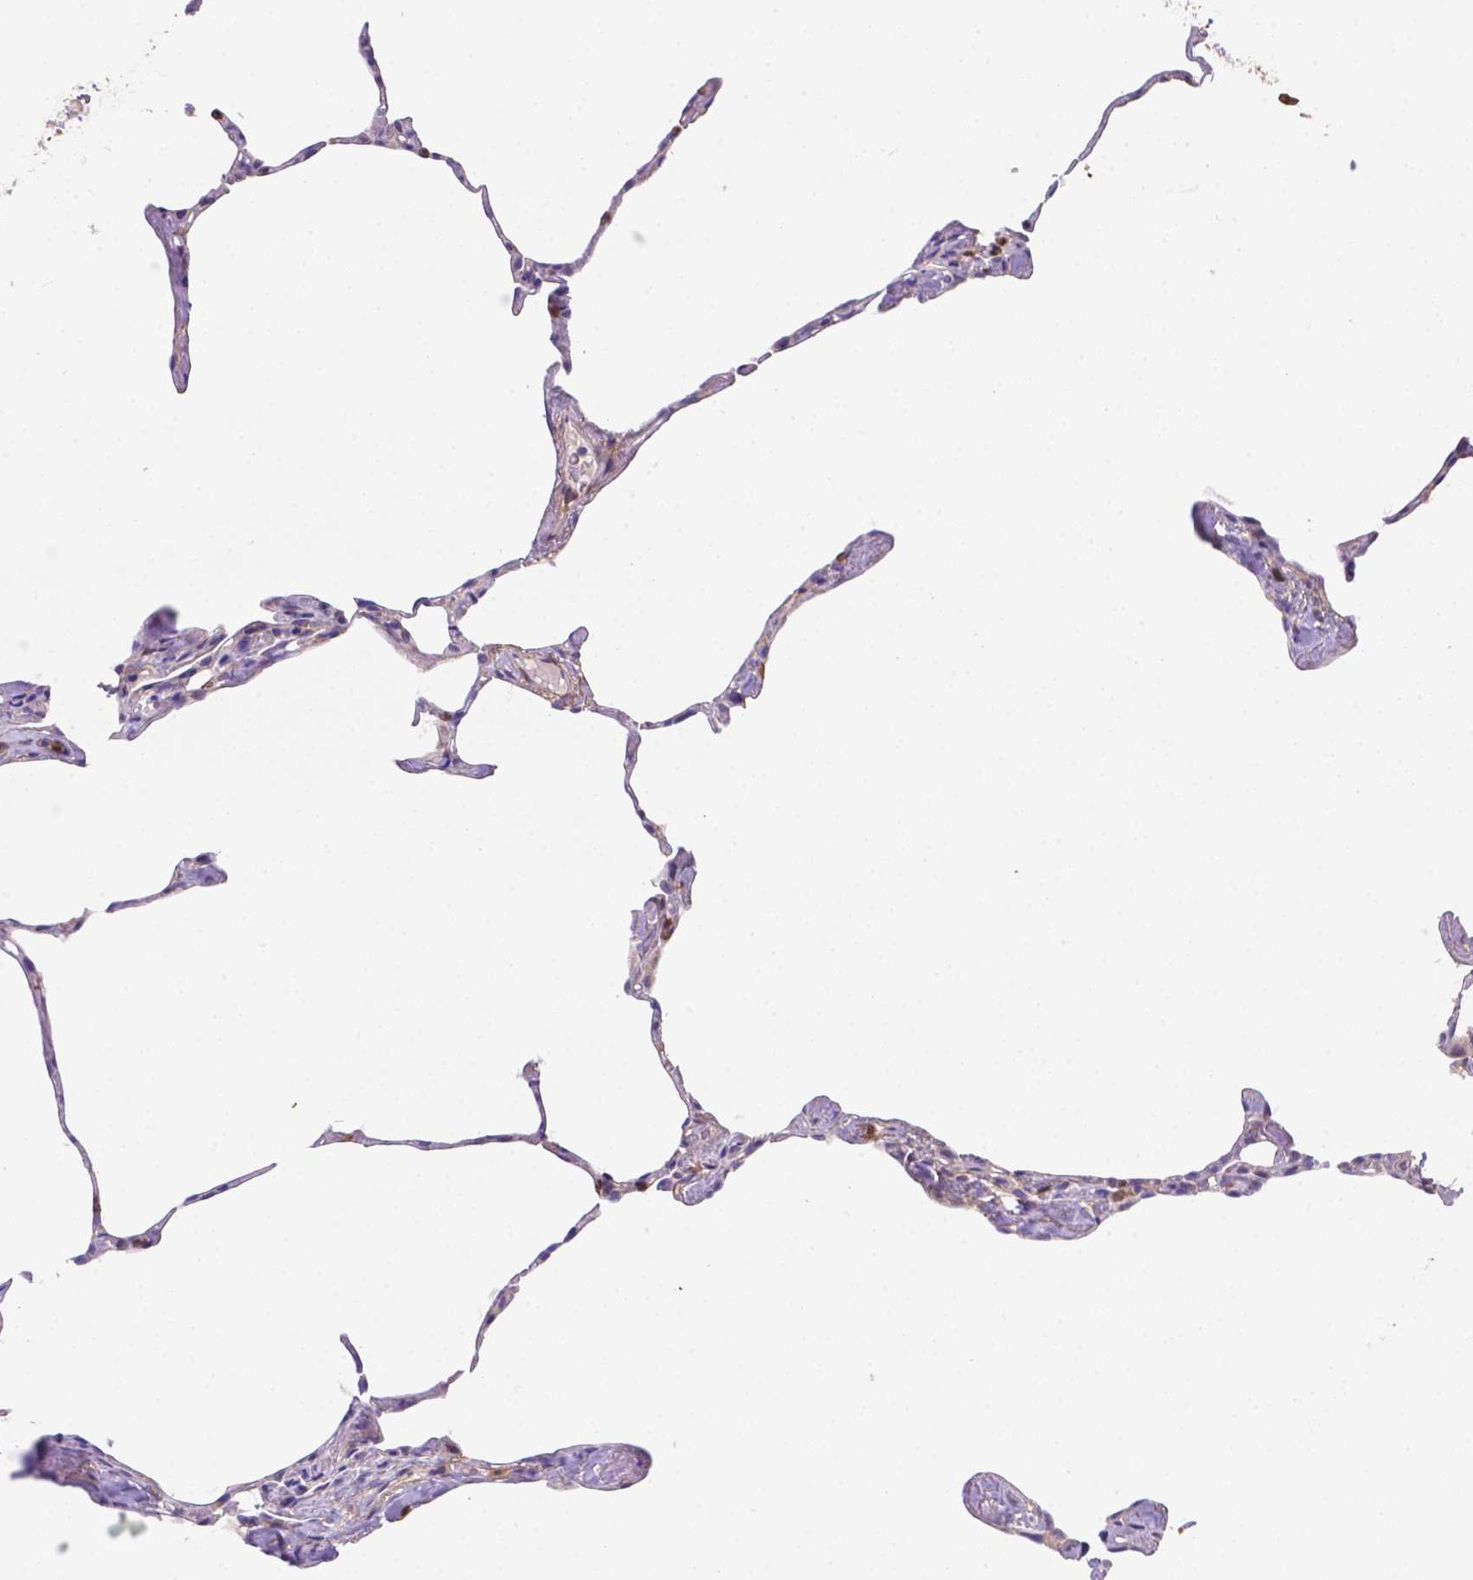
{"staining": {"intensity": "negative", "quantity": "none", "location": "none"}, "tissue": "lung", "cell_type": "Alveolar cells", "image_type": "normal", "snomed": [{"axis": "morphology", "description": "Normal tissue, NOS"}, {"axis": "topography", "description": "Lung"}], "caption": "An image of lung stained for a protein reveals no brown staining in alveolar cells. (DAB (3,3'-diaminobenzidine) immunohistochemistry (IHC) with hematoxylin counter stain).", "gene": "NXPE2", "patient": {"sex": "male", "age": 65}}